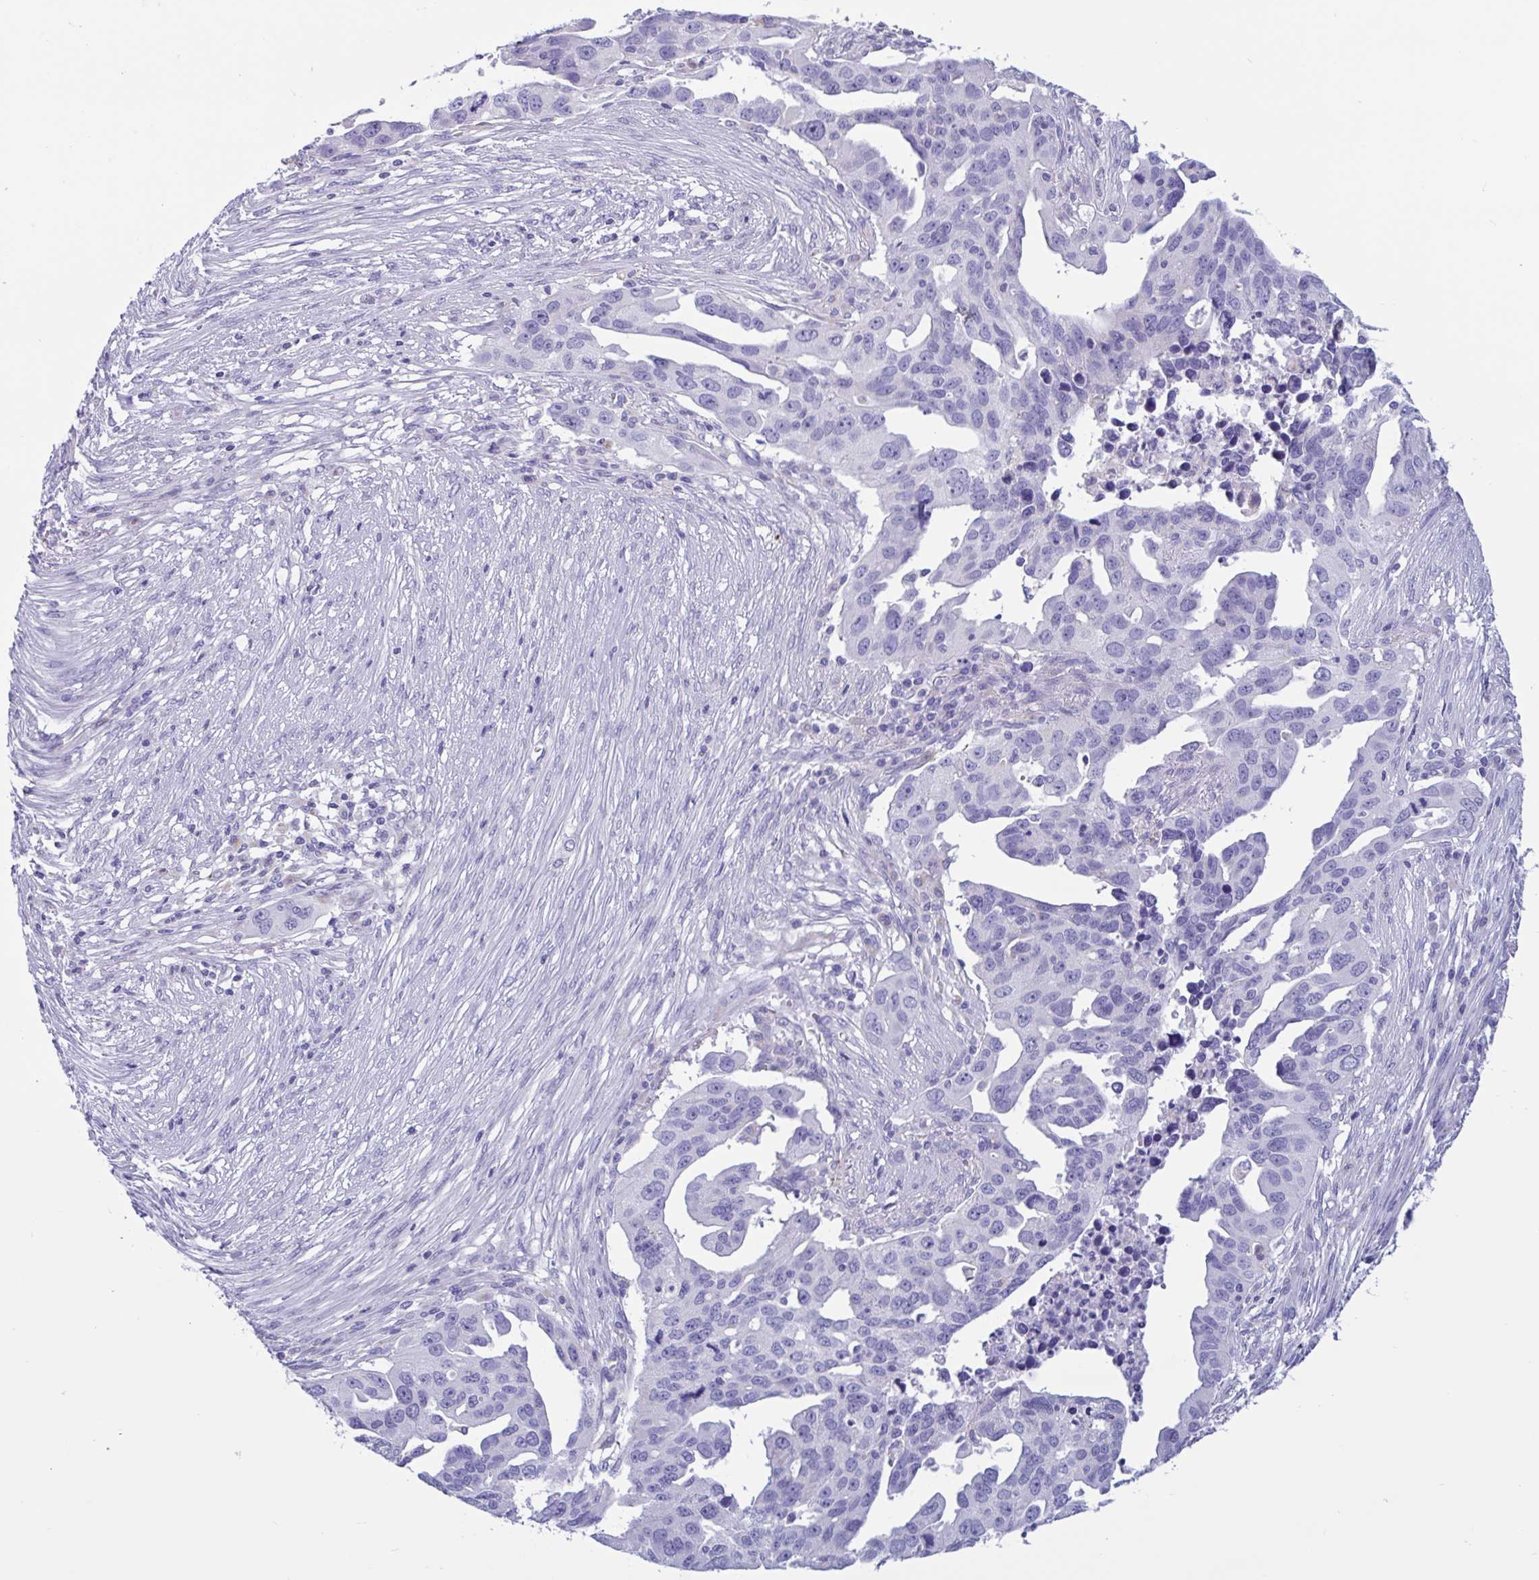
{"staining": {"intensity": "negative", "quantity": "none", "location": "none"}, "tissue": "ovarian cancer", "cell_type": "Tumor cells", "image_type": "cancer", "snomed": [{"axis": "morphology", "description": "Carcinoma, endometroid"}, {"axis": "morphology", "description": "Cystadenocarcinoma, serous, NOS"}, {"axis": "topography", "description": "Ovary"}], "caption": "A histopathology image of human ovarian cancer (endometroid carcinoma) is negative for staining in tumor cells.", "gene": "RPL22L1", "patient": {"sex": "female", "age": 45}}